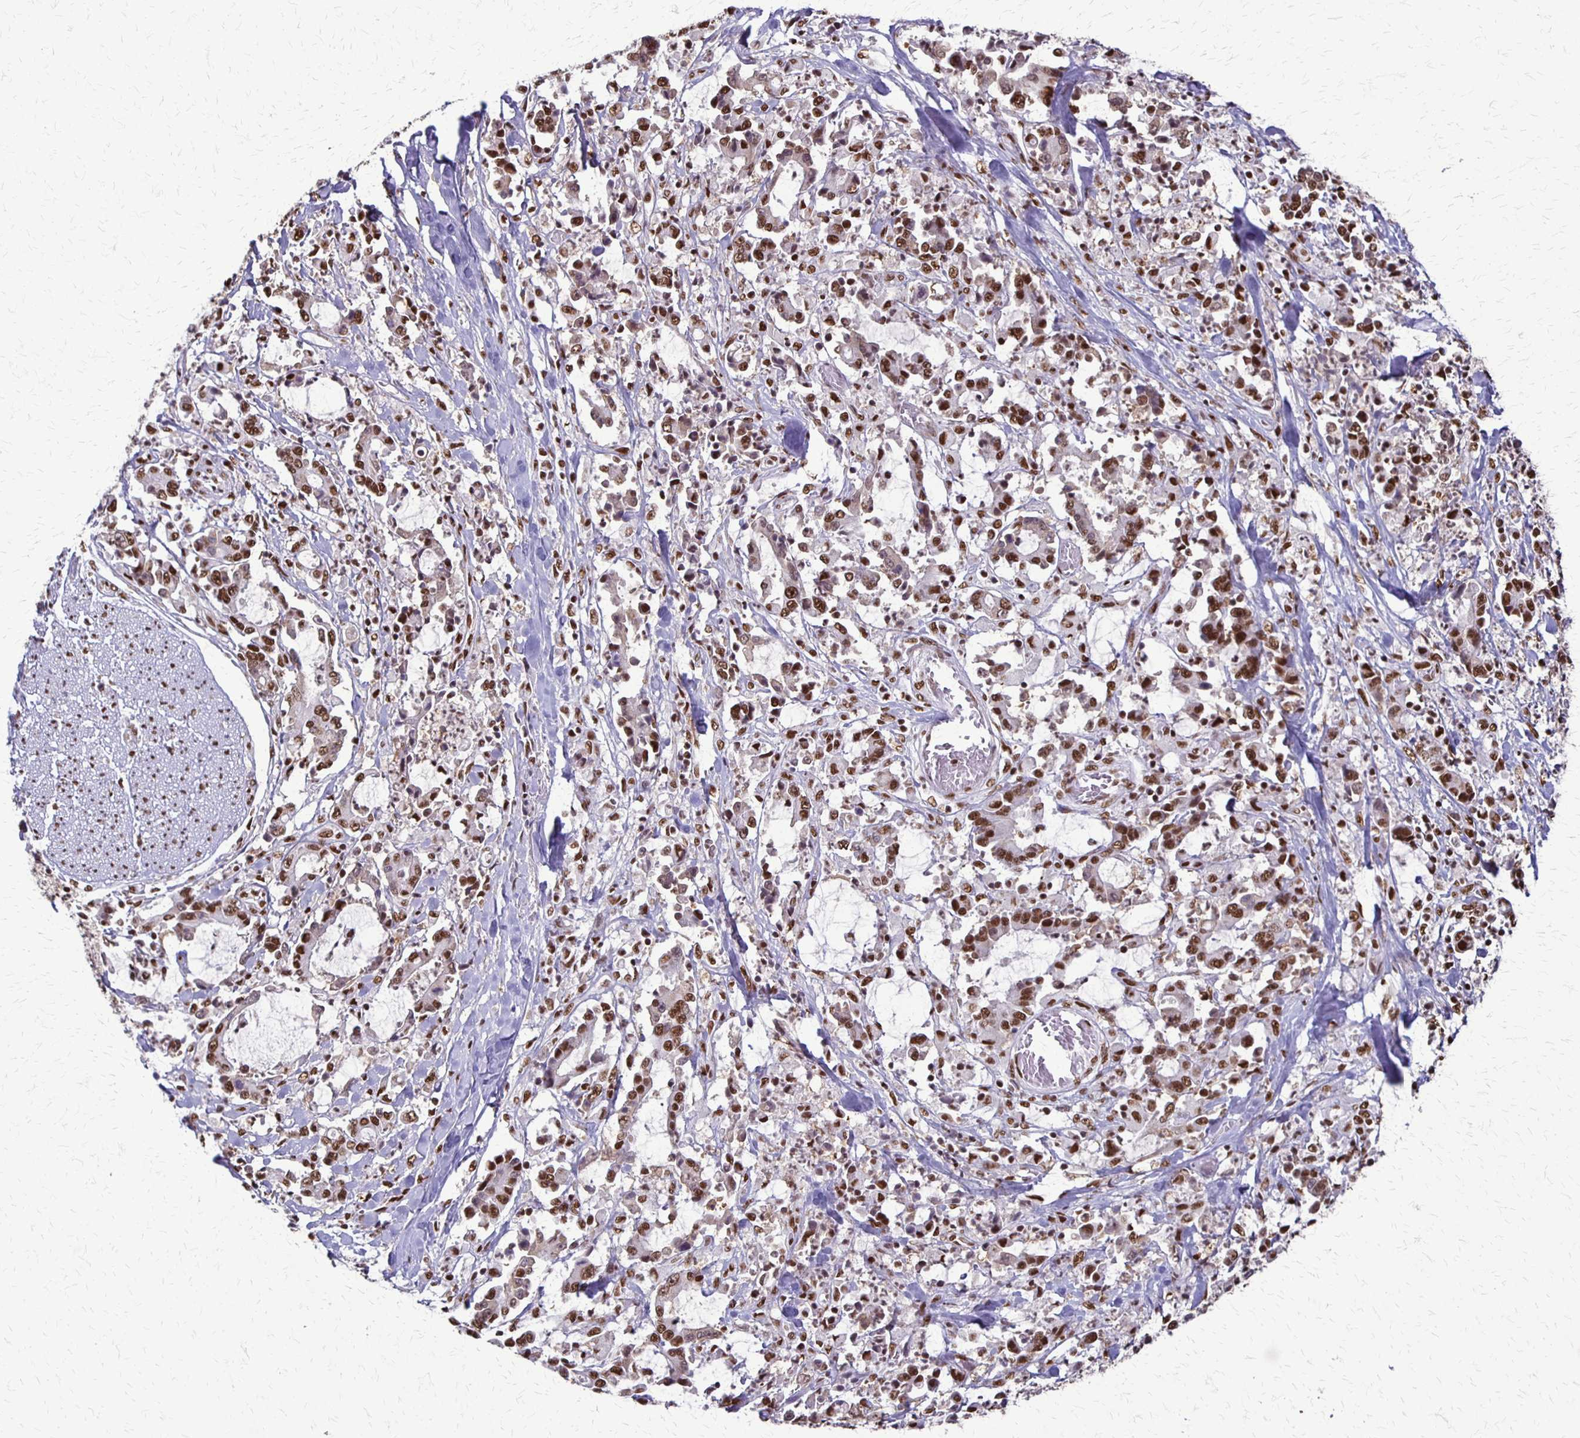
{"staining": {"intensity": "moderate", "quantity": ">75%", "location": "nuclear"}, "tissue": "stomach cancer", "cell_type": "Tumor cells", "image_type": "cancer", "snomed": [{"axis": "morphology", "description": "Adenocarcinoma, NOS"}, {"axis": "topography", "description": "Stomach, upper"}], "caption": "Tumor cells reveal moderate nuclear expression in about >75% of cells in stomach cancer.", "gene": "XRCC6", "patient": {"sex": "male", "age": 68}}